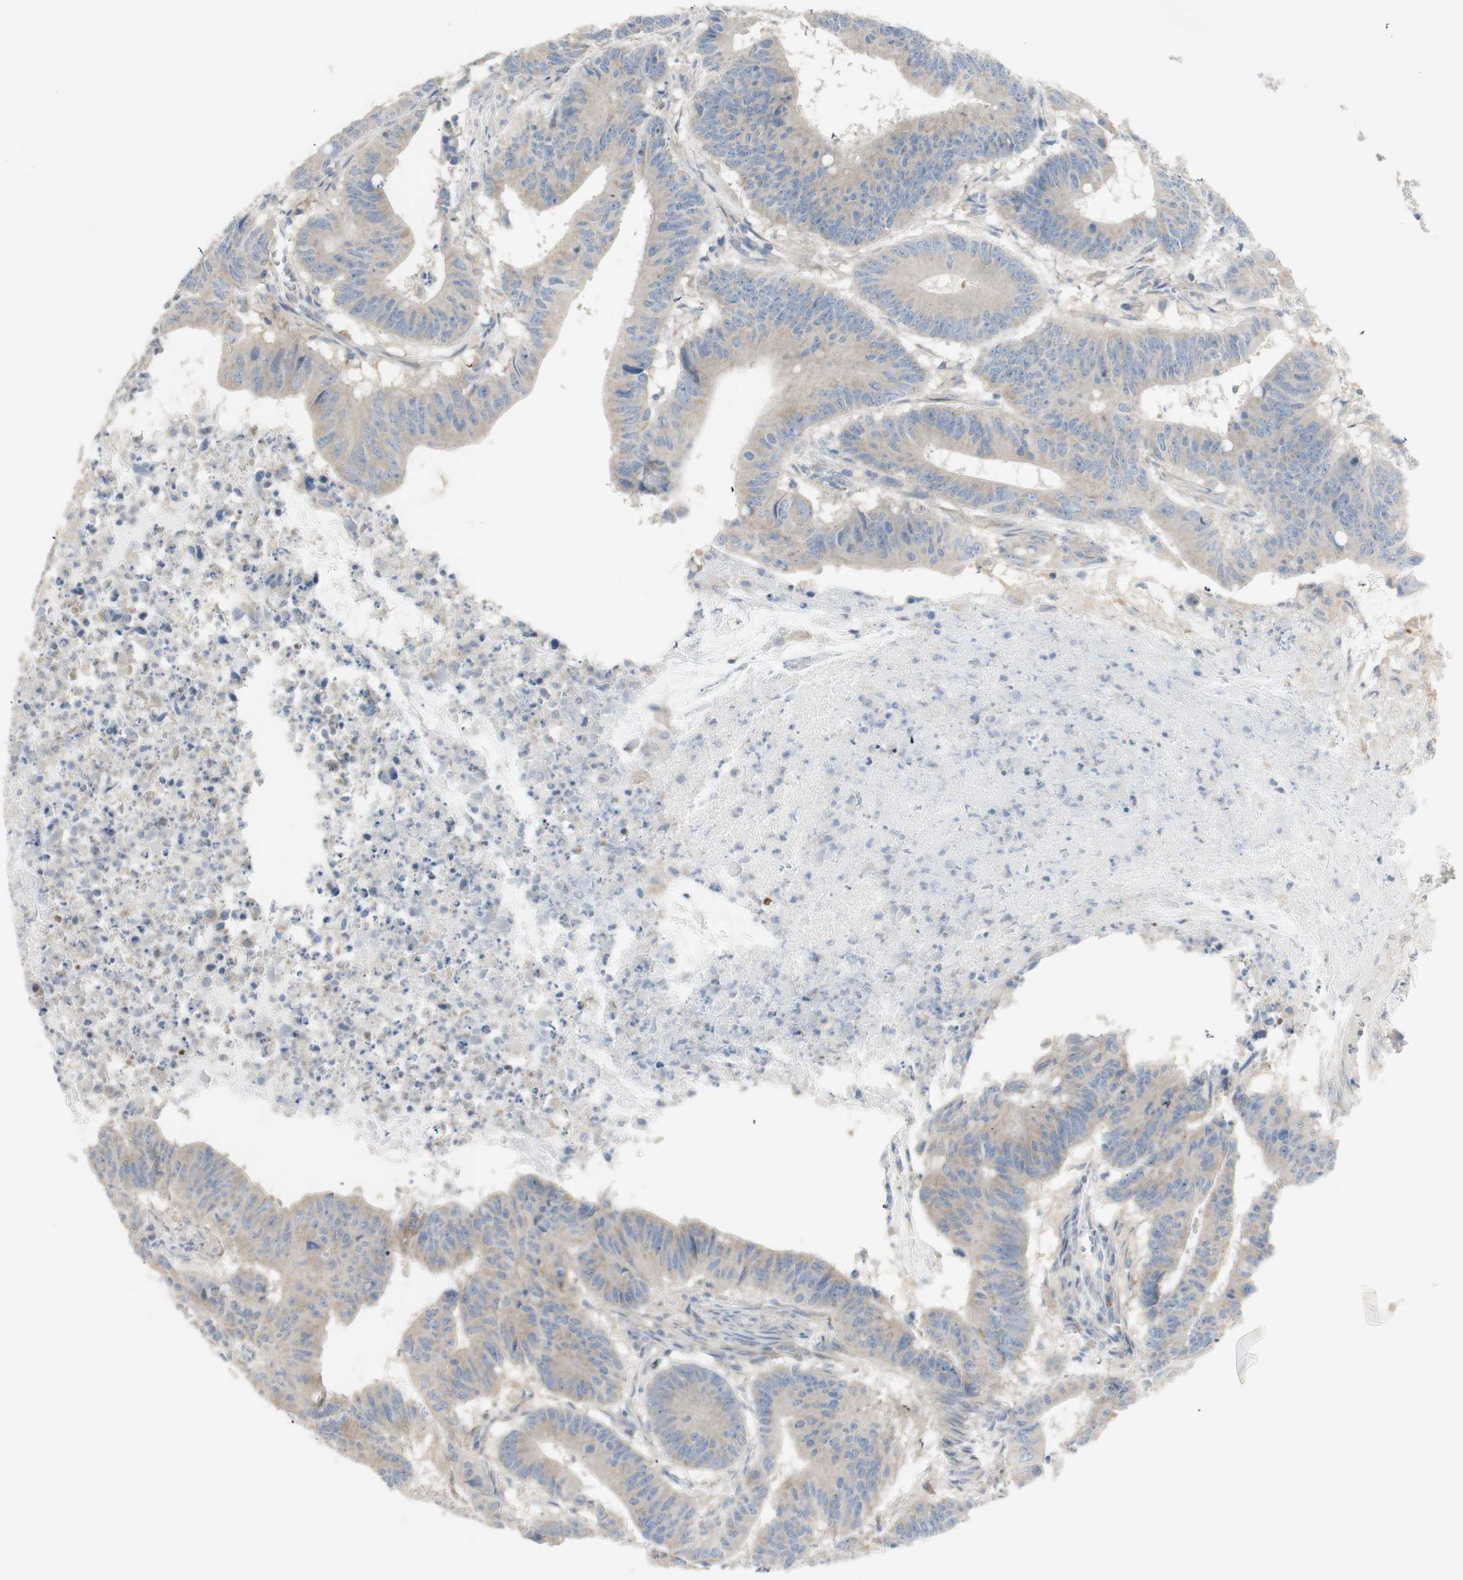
{"staining": {"intensity": "weak", "quantity": "25%-75%", "location": "cytoplasmic/membranous"}, "tissue": "colorectal cancer", "cell_type": "Tumor cells", "image_type": "cancer", "snomed": [{"axis": "morphology", "description": "Adenocarcinoma, NOS"}, {"axis": "topography", "description": "Colon"}], "caption": "High-power microscopy captured an immunohistochemistry histopathology image of colorectal cancer, revealing weak cytoplasmic/membranous staining in about 25%-75% of tumor cells. The staining was performed using DAB (3,3'-diaminobenzidine), with brown indicating positive protein expression. Nuclei are stained blue with hematoxylin.", "gene": "C3orf52", "patient": {"sex": "male", "age": 45}}